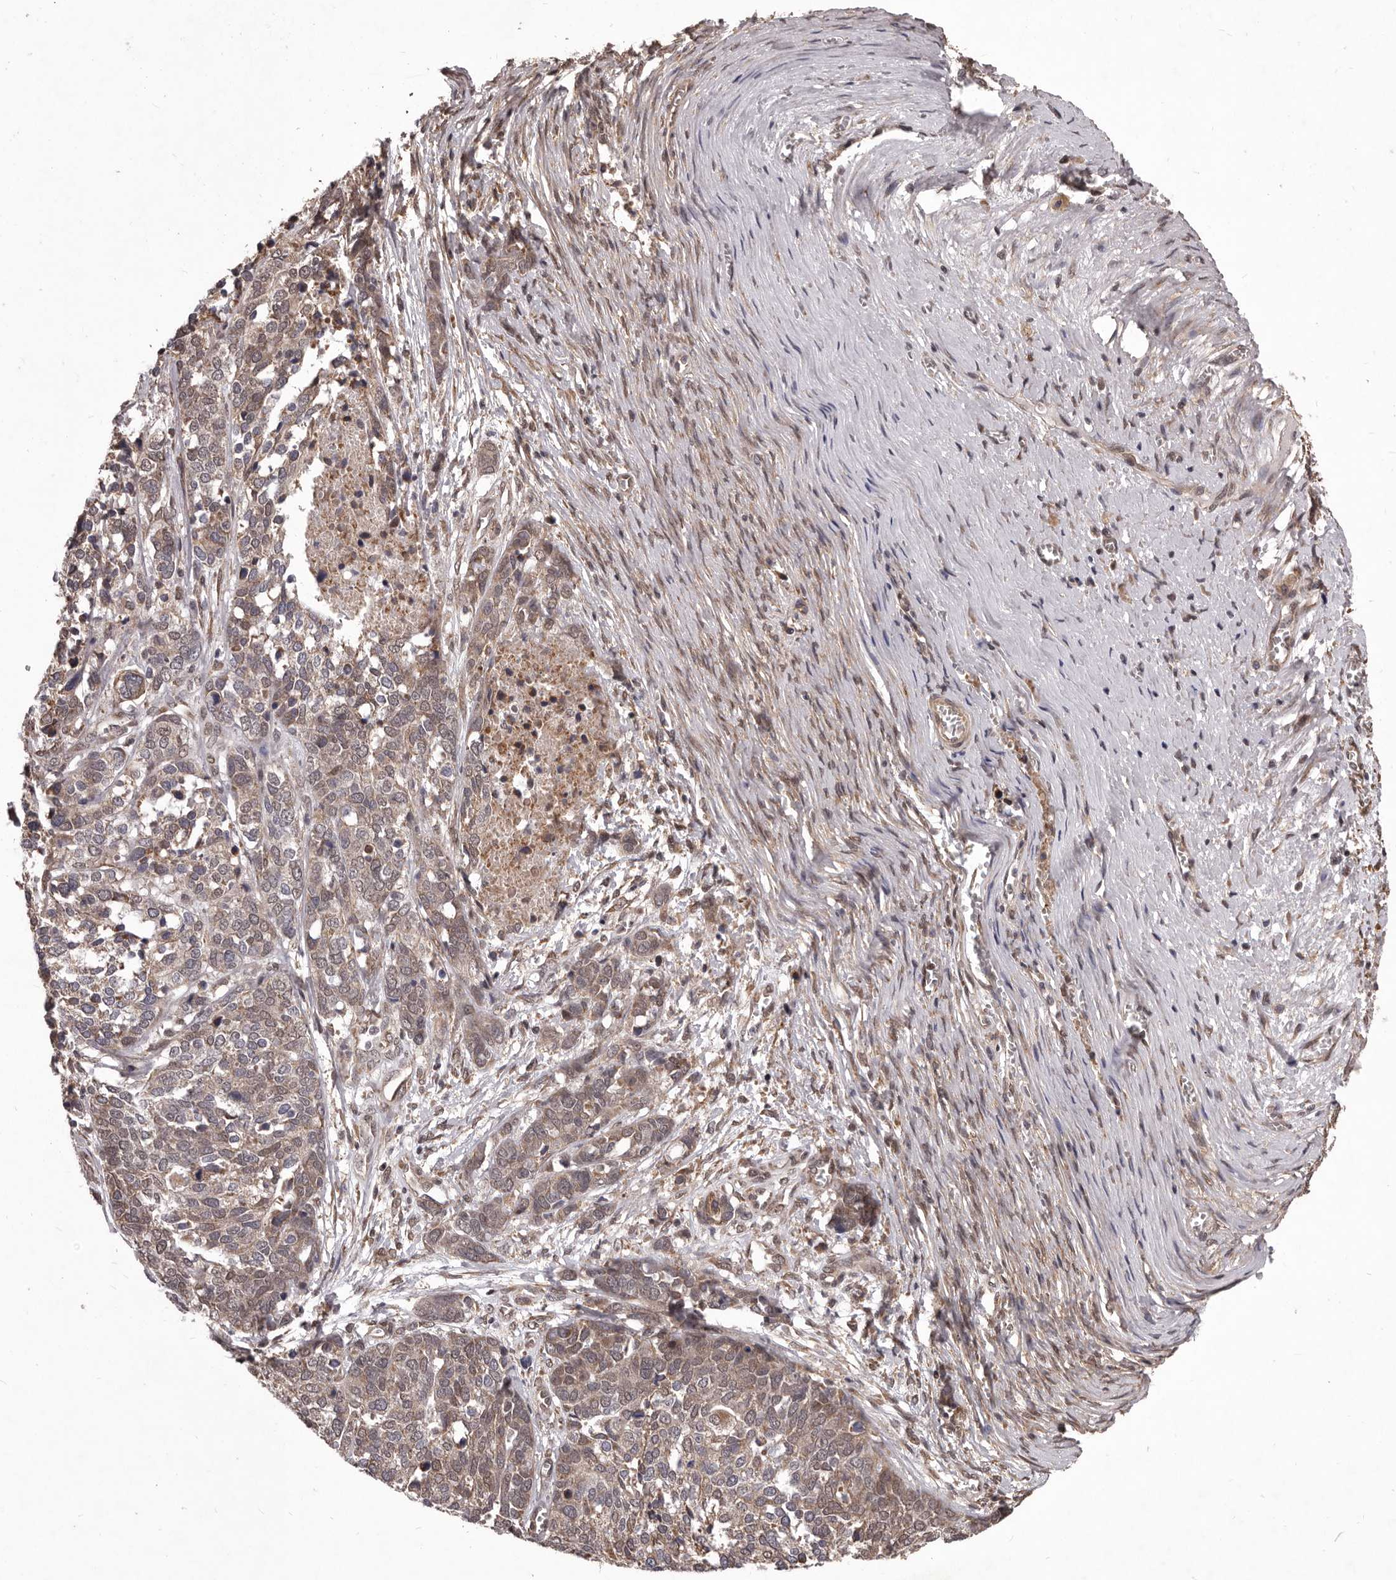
{"staining": {"intensity": "weak", "quantity": "25%-75%", "location": "cytoplasmic/membranous,nuclear"}, "tissue": "ovarian cancer", "cell_type": "Tumor cells", "image_type": "cancer", "snomed": [{"axis": "morphology", "description": "Cystadenocarcinoma, serous, NOS"}, {"axis": "topography", "description": "Ovary"}], "caption": "High-magnification brightfield microscopy of ovarian cancer stained with DAB (brown) and counterstained with hematoxylin (blue). tumor cells exhibit weak cytoplasmic/membranous and nuclear positivity is identified in approximately25%-75% of cells. Using DAB (brown) and hematoxylin (blue) stains, captured at high magnification using brightfield microscopy.", "gene": "CELF3", "patient": {"sex": "female", "age": 44}}